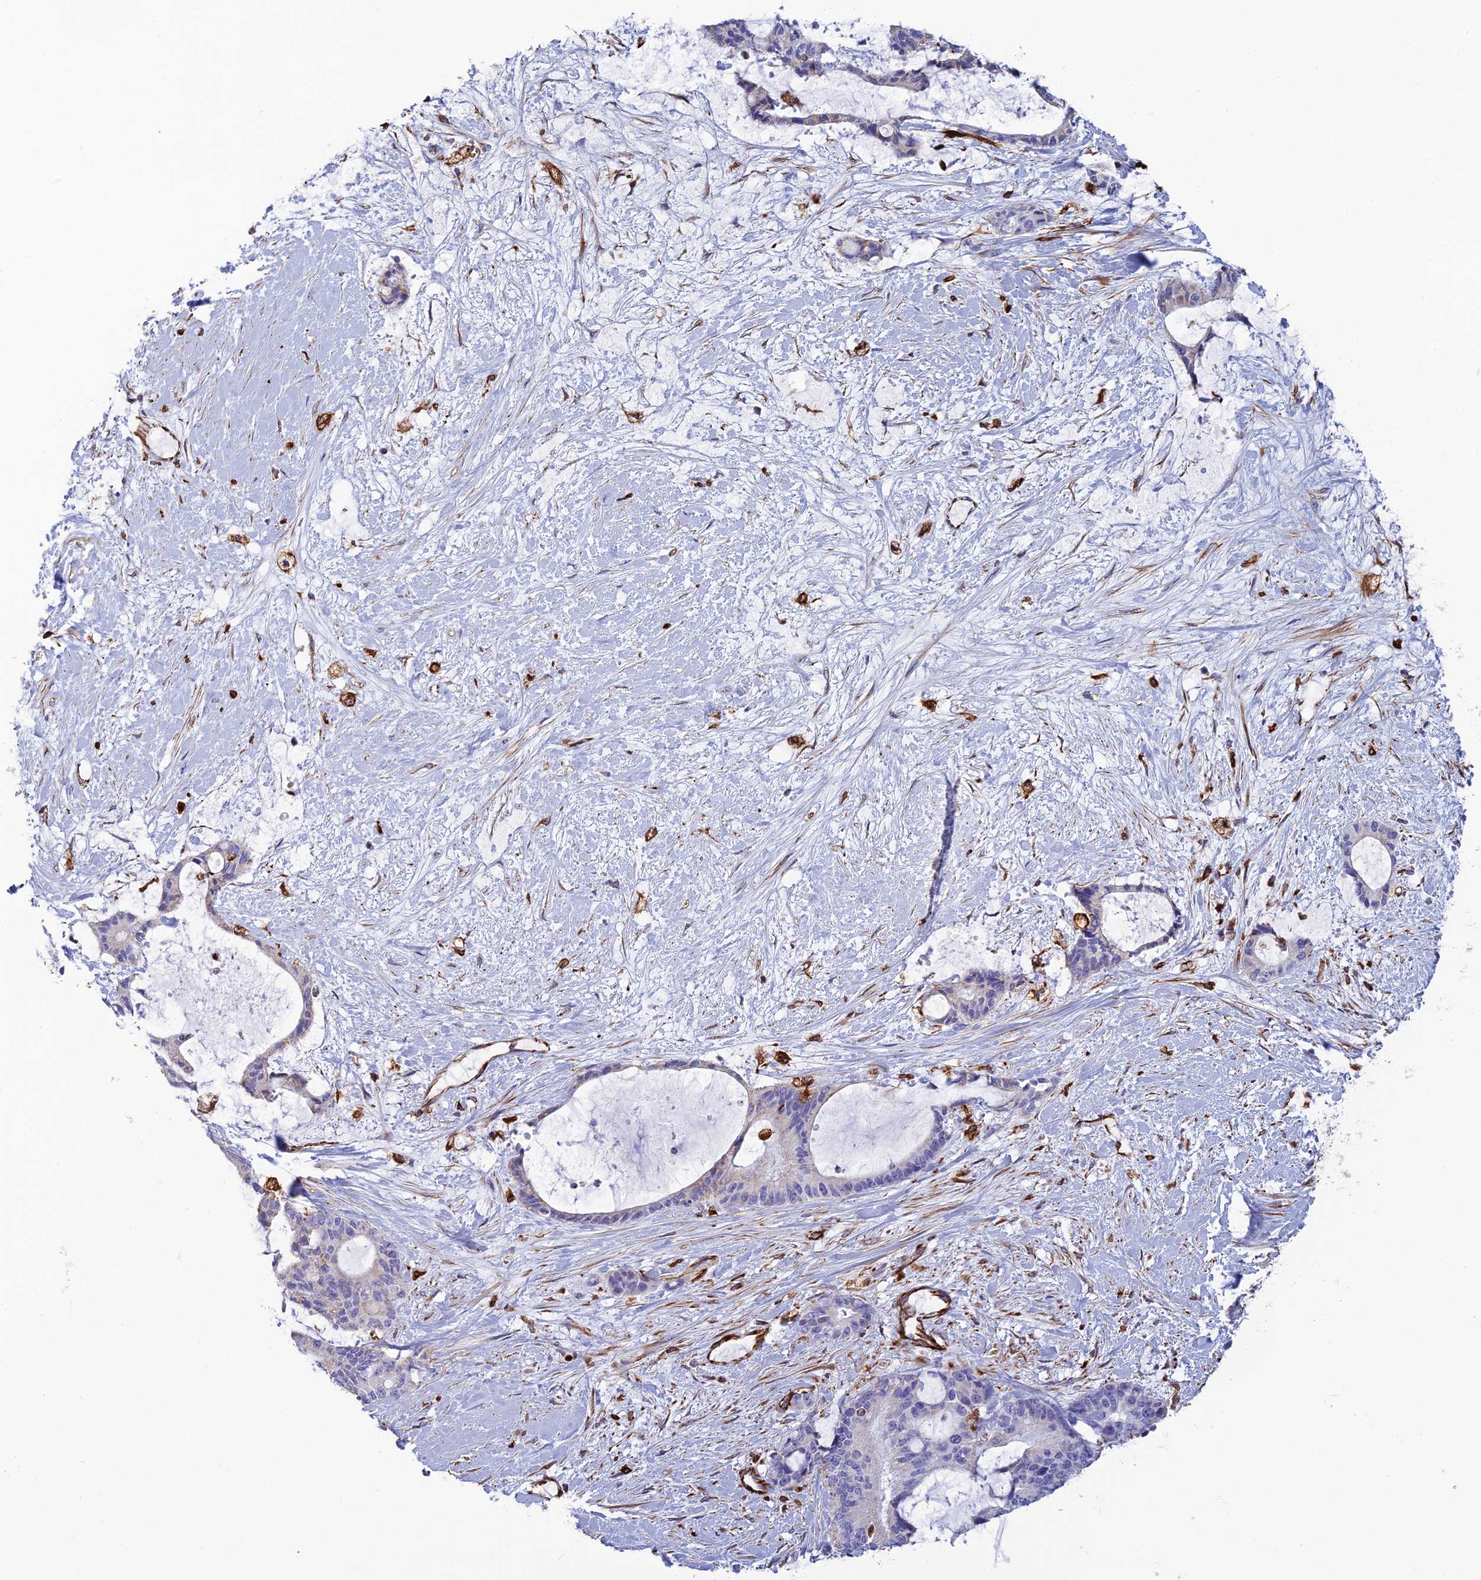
{"staining": {"intensity": "negative", "quantity": "none", "location": "none"}, "tissue": "liver cancer", "cell_type": "Tumor cells", "image_type": "cancer", "snomed": [{"axis": "morphology", "description": "Normal tissue, NOS"}, {"axis": "morphology", "description": "Cholangiocarcinoma"}, {"axis": "topography", "description": "Liver"}, {"axis": "topography", "description": "Peripheral nerve tissue"}], "caption": "Immunohistochemical staining of cholangiocarcinoma (liver) shows no significant positivity in tumor cells.", "gene": "FBXL20", "patient": {"sex": "female", "age": 73}}